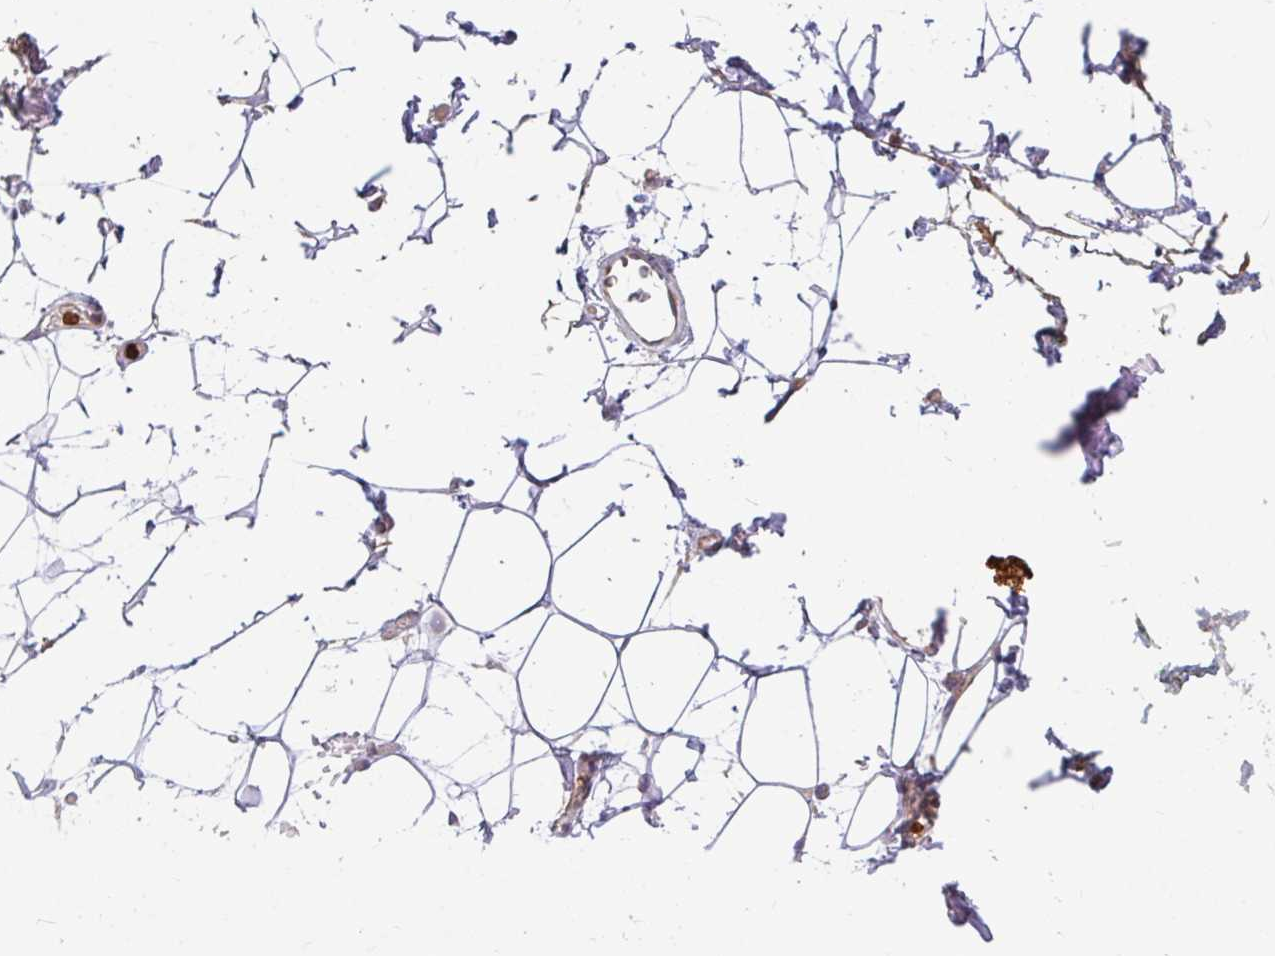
{"staining": {"intensity": "negative", "quantity": "none", "location": "none"}, "tissue": "adipose tissue", "cell_type": "Adipocytes", "image_type": "normal", "snomed": [{"axis": "morphology", "description": "Normal tissue, NOS"}, {"axis": "topography", "description": "Anal"}, {"axis": "topography", "description": "Peripheral nerve tissue"}], "caption": "This is a photomicrograph of IHC staining of normal adipose tissue, which shows no staining in adipocytes.", "gene": "CSF3R", "patient": {"sex": "male", "age": 78}}